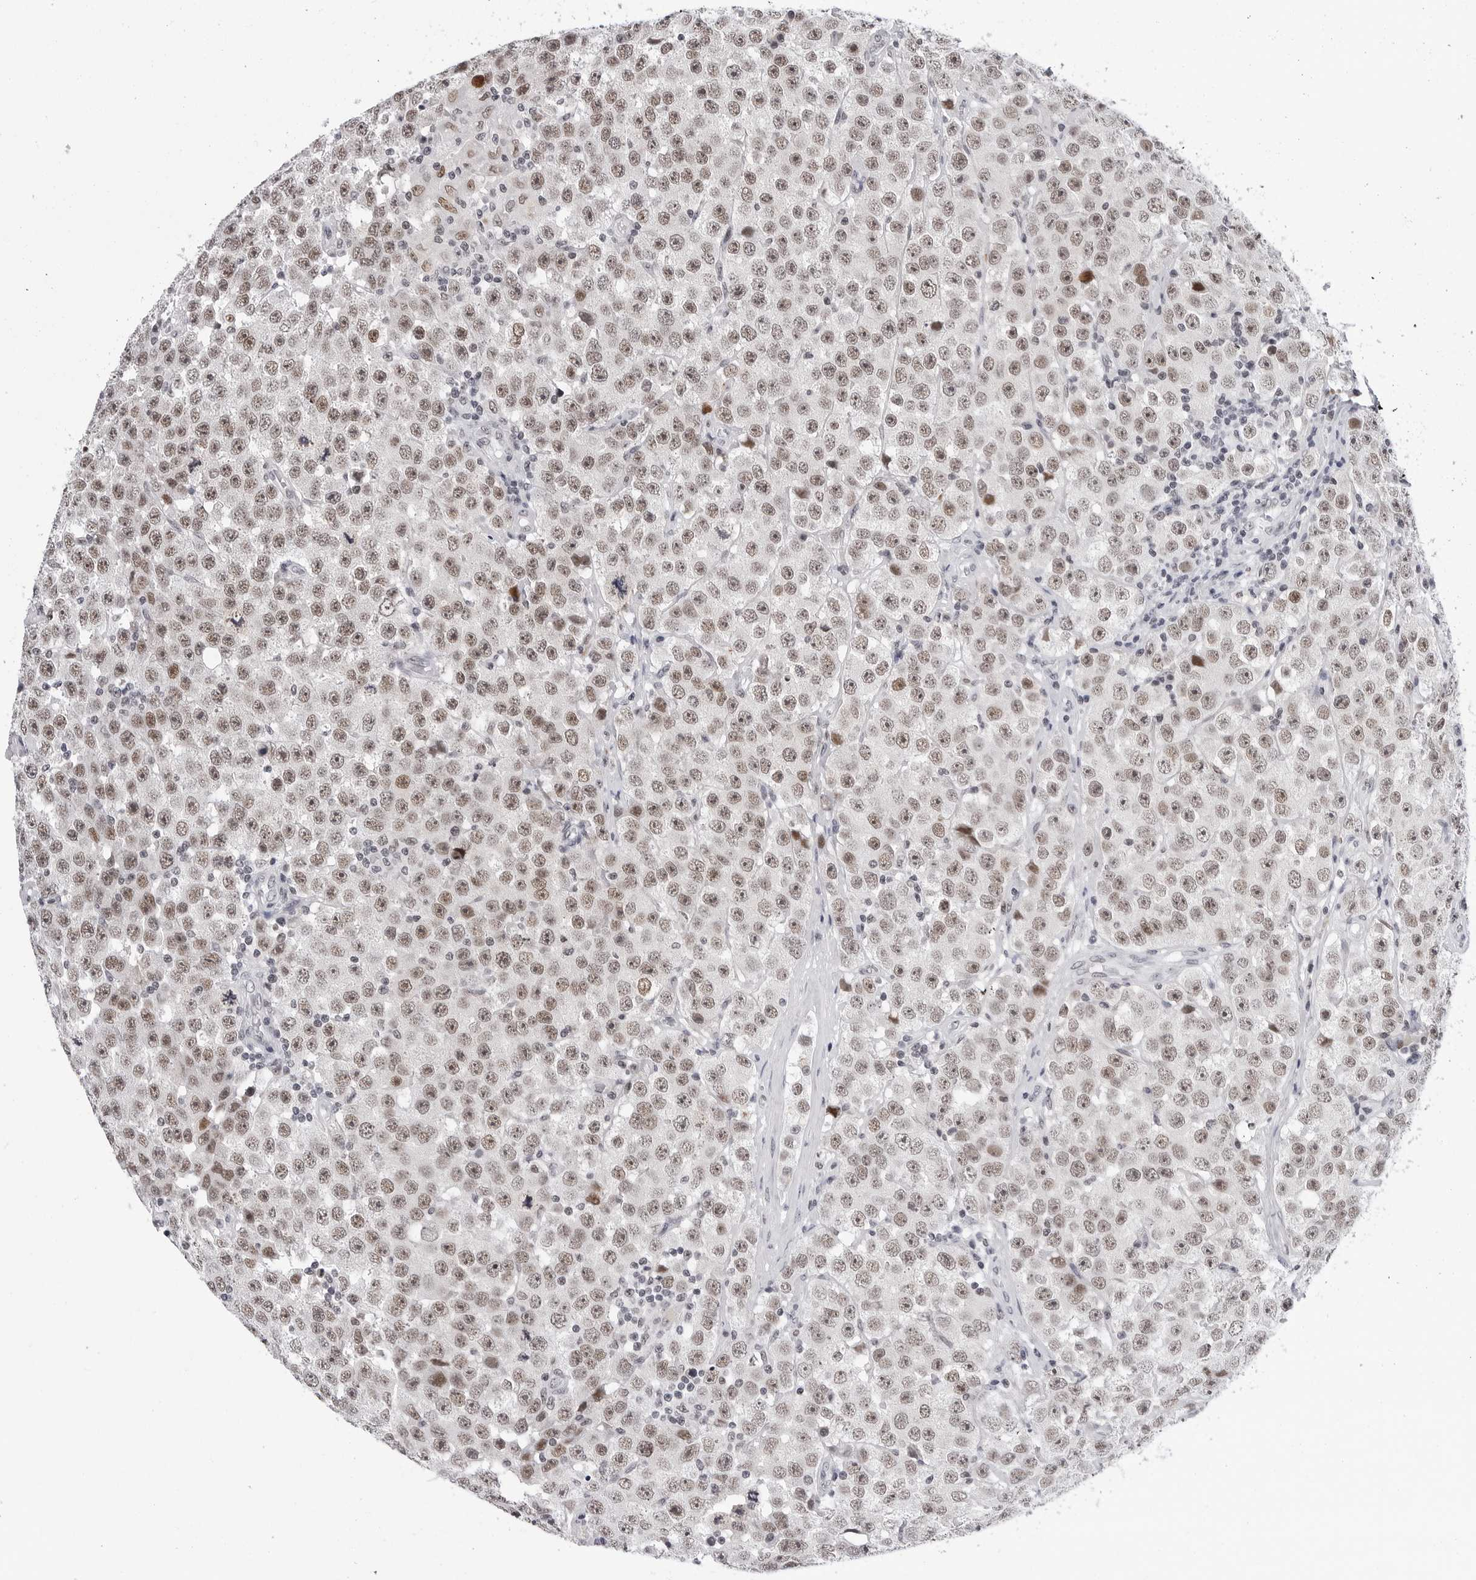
{"staining": {"intensity": "moderate", "quantity": ">75%", "location": "nuclear"}, "tissue": "testis cancer", "cell_type": "Tumor cells", "image_type": "cancer", "snomed": [{"axis": "morphology", "description": "Seminoma, NOS"}, {"axis": "morphology", "description": "Carcinoma, Embryonal, NOS"}, {"axis": "topography", "description": "Testis"}], "caption": "Moderate nuclear protein positivity is appreciated in approximately >75% of tumor cells in testis cancer (seminoma).", "gene": "SF3B4", "patient": {"sex": "male", "age": 28}}